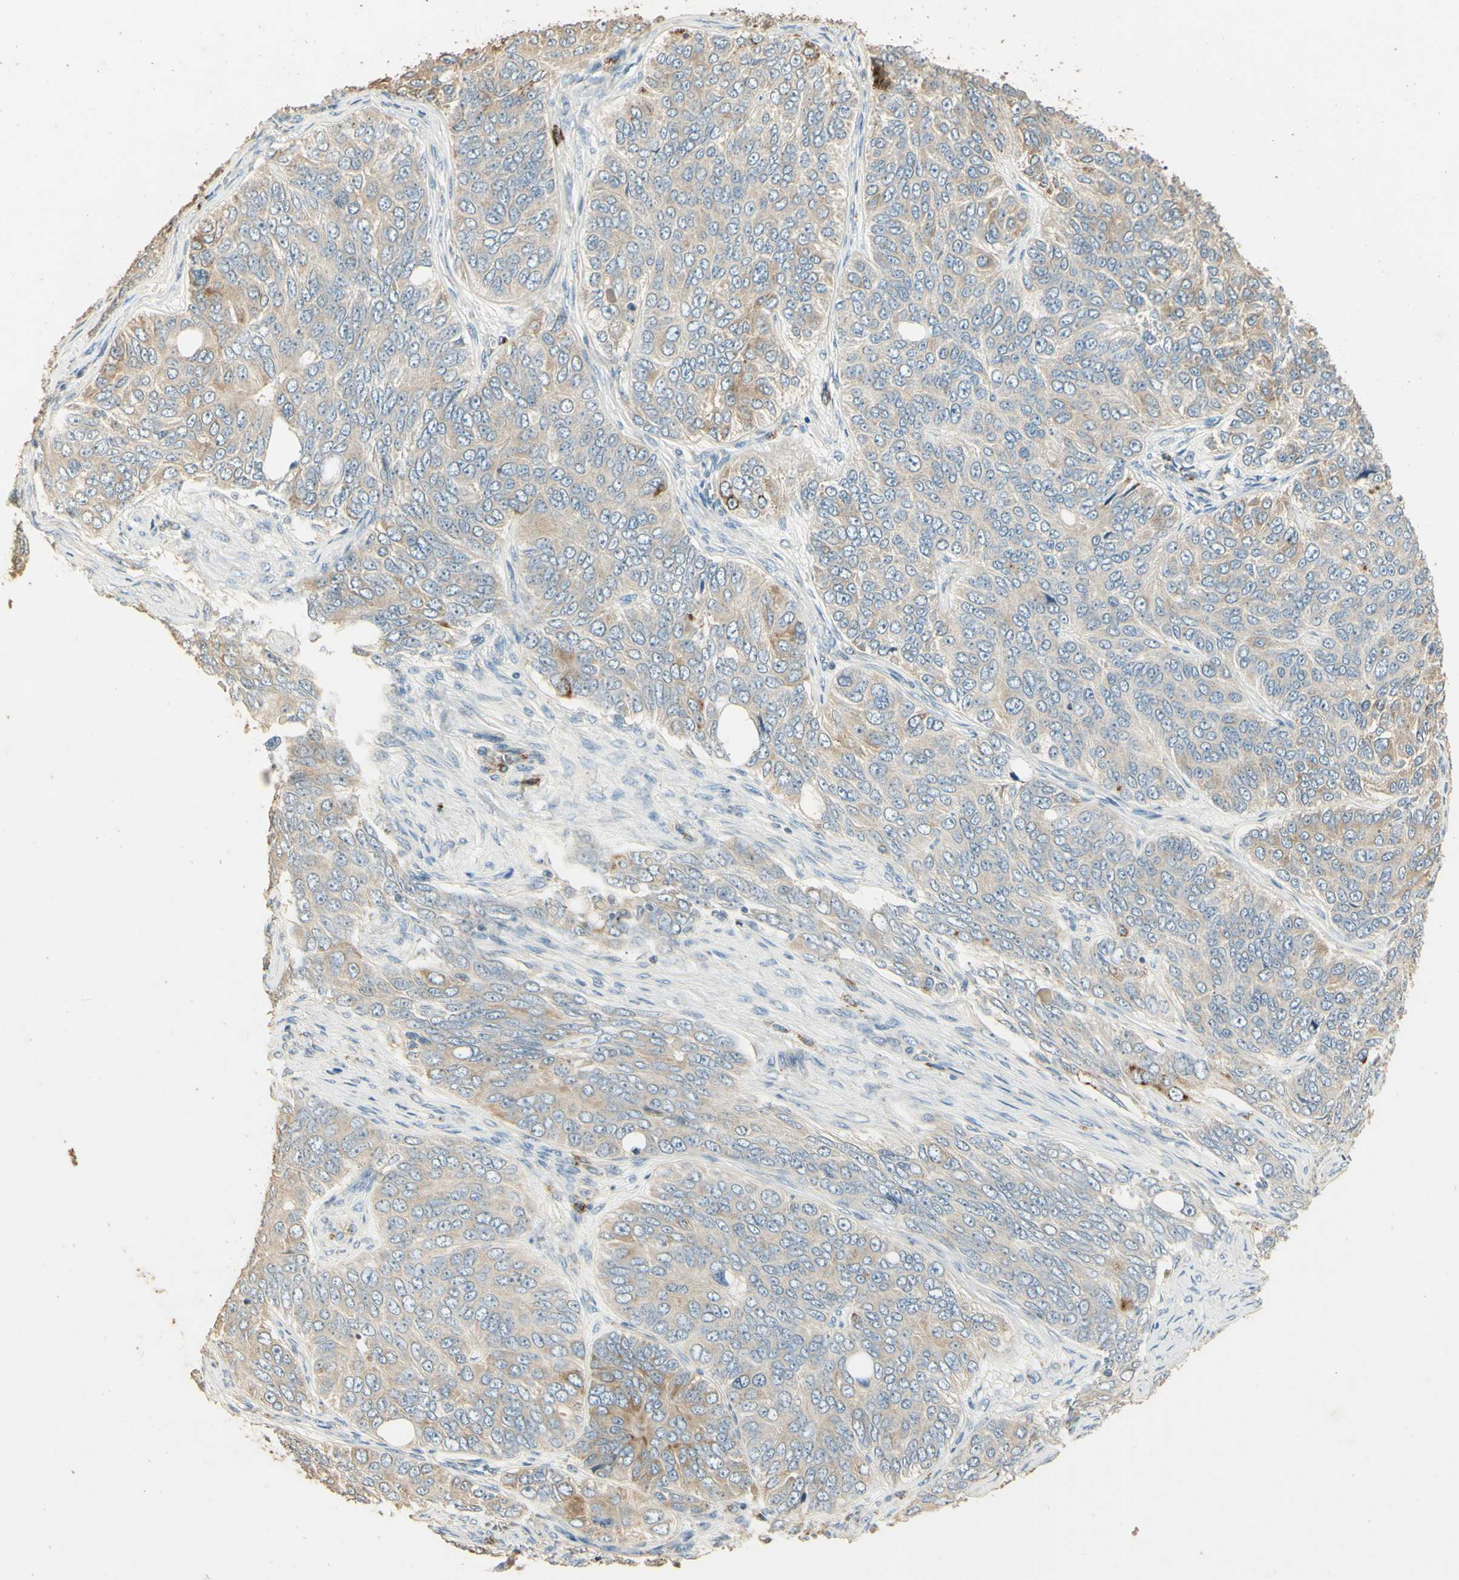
{"staining": {"intensity": "negative", "quantity": "none", "location": "none"}, "tissue": "ovarian cancer", "cell_type": "Tumor cells", "image_type": "cancer", "snomed": [{"axis": "morphology", "description": "Carcinoma, endometroid"}, {"axis": "topography", "description": "Ovary"}], "caption": "A high-resolution photomicrograph shows immunohistochemistry (IHC) staining of ovarian cancer, which exhibits no significant staining in tumor cells.", "gene": "ARHGEF17", "patient": {"sex": "female", "age": 51}}